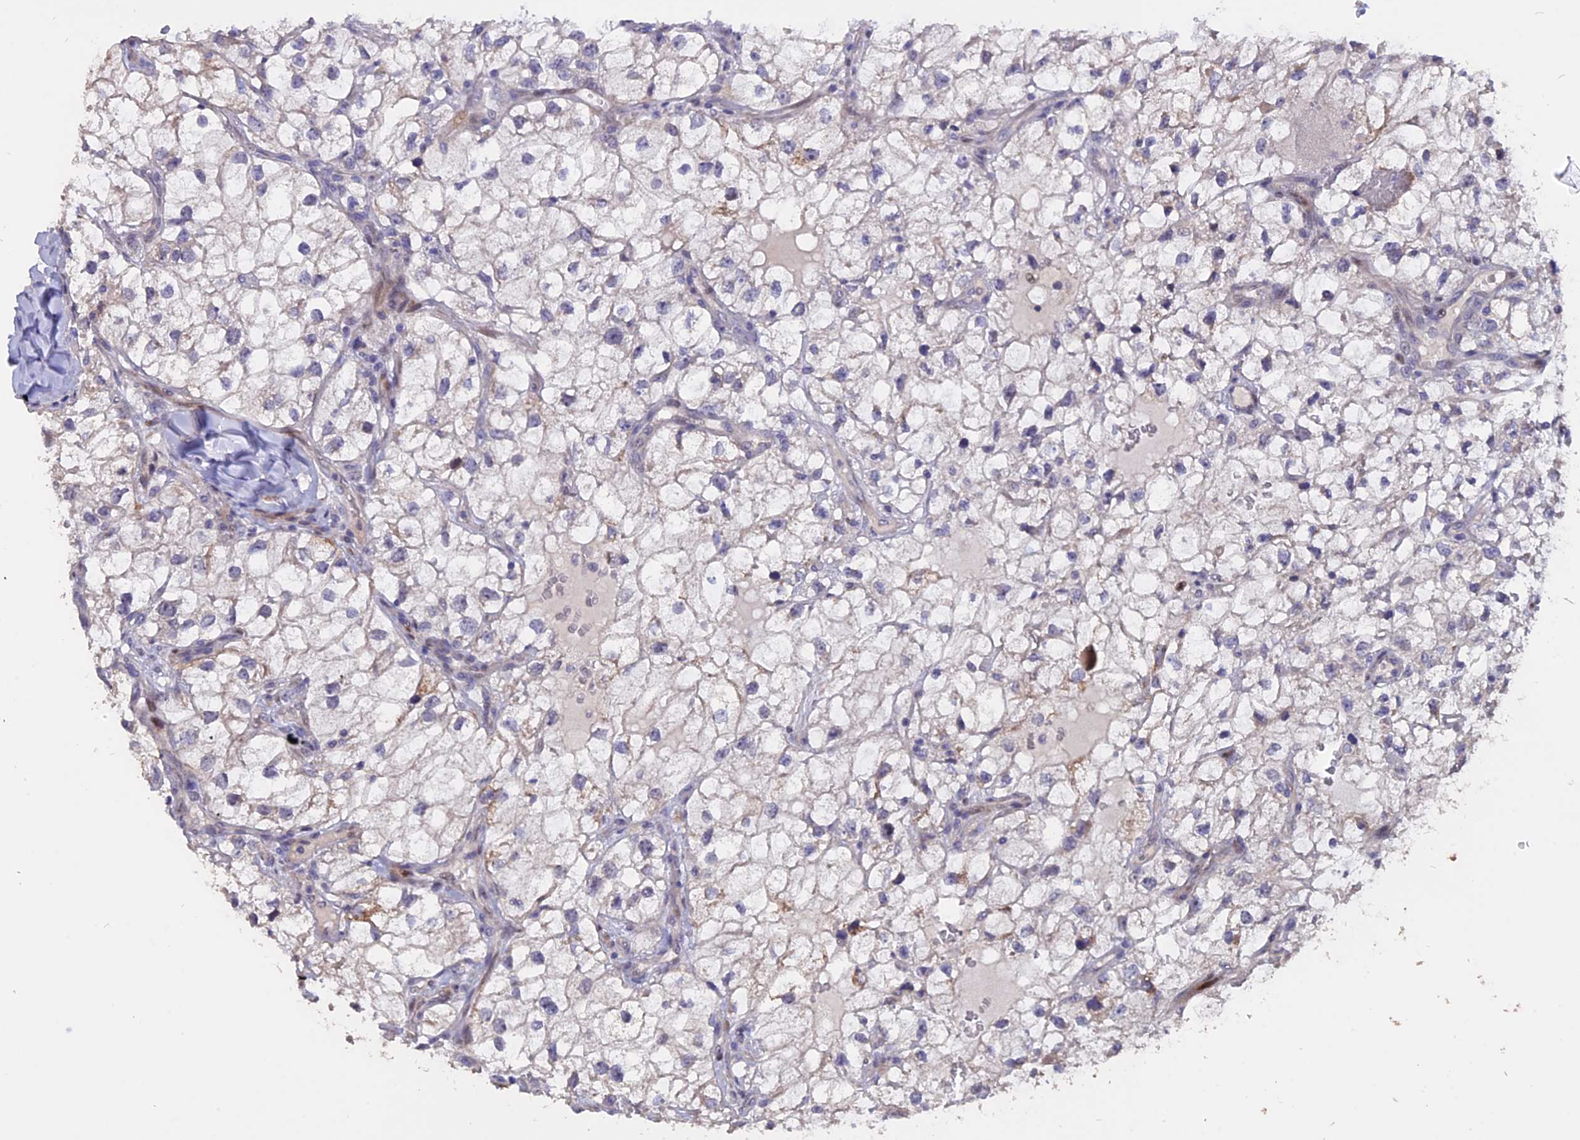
{"staining": {"intensity": "negative", "quantity": "none", "location": "none"}, "tissue": "renal cancer", "cell_type": "Tumor cells", "image_type": "cancer", "snomed": [{"axis": "morphology", "description": "Adenocarcinoma, NOS"}, {"axis": "topography", "description": "Kidney"}], "caption": "Protein analysis of renal cancer demonstrates no significant expression in tumor cells. The staining is performed using DAB brown chromogen with nuclei counter-stained in using hematoxylin.", "gene": "TMEM263", "patient": {"sex": "male", "age": 59}}